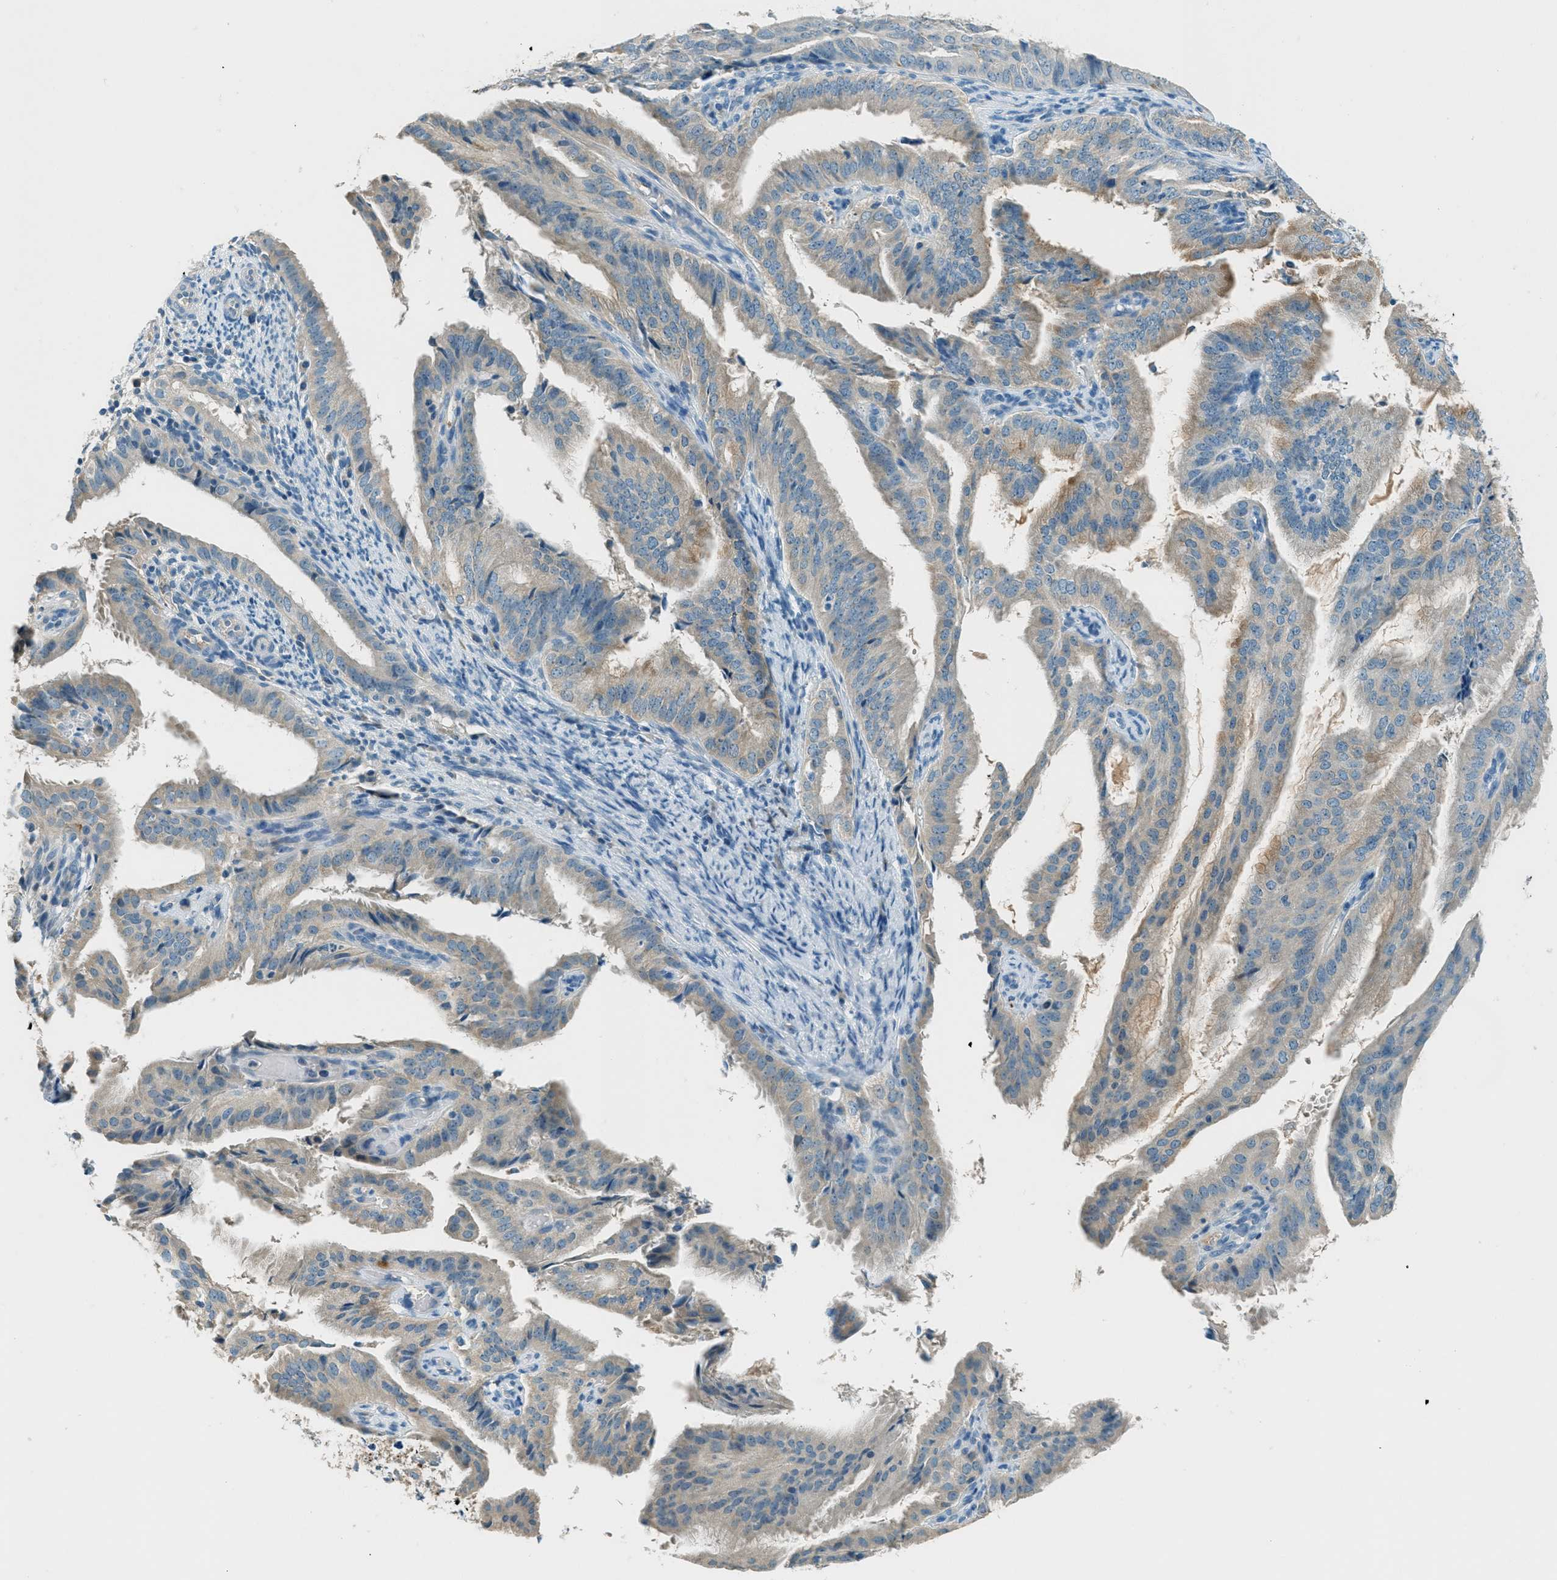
{"staining": {"intensity": "weak", "quantity": "25%-75%", "location": "cytoplasmic/membranous"}, "tissue": "endometrial cancer", "cell_type": "Tumor cells", "image_type": "cancer", "snomed": [{"axis": "morphology", "description": "Adenocarcinoma, NOS"}, {"axis": "topography", "description": "Endometrium"}], "caption": "Brown immunohistochemical staining in human adenocarcinoma (endometrial) displays weak cytoplasmic/membranous positivity in about 25%-75% of tumor cells. Nuclei are stained in blue.", "gene": "MSLN", "patient": {"sex": "female", "age": 58}}